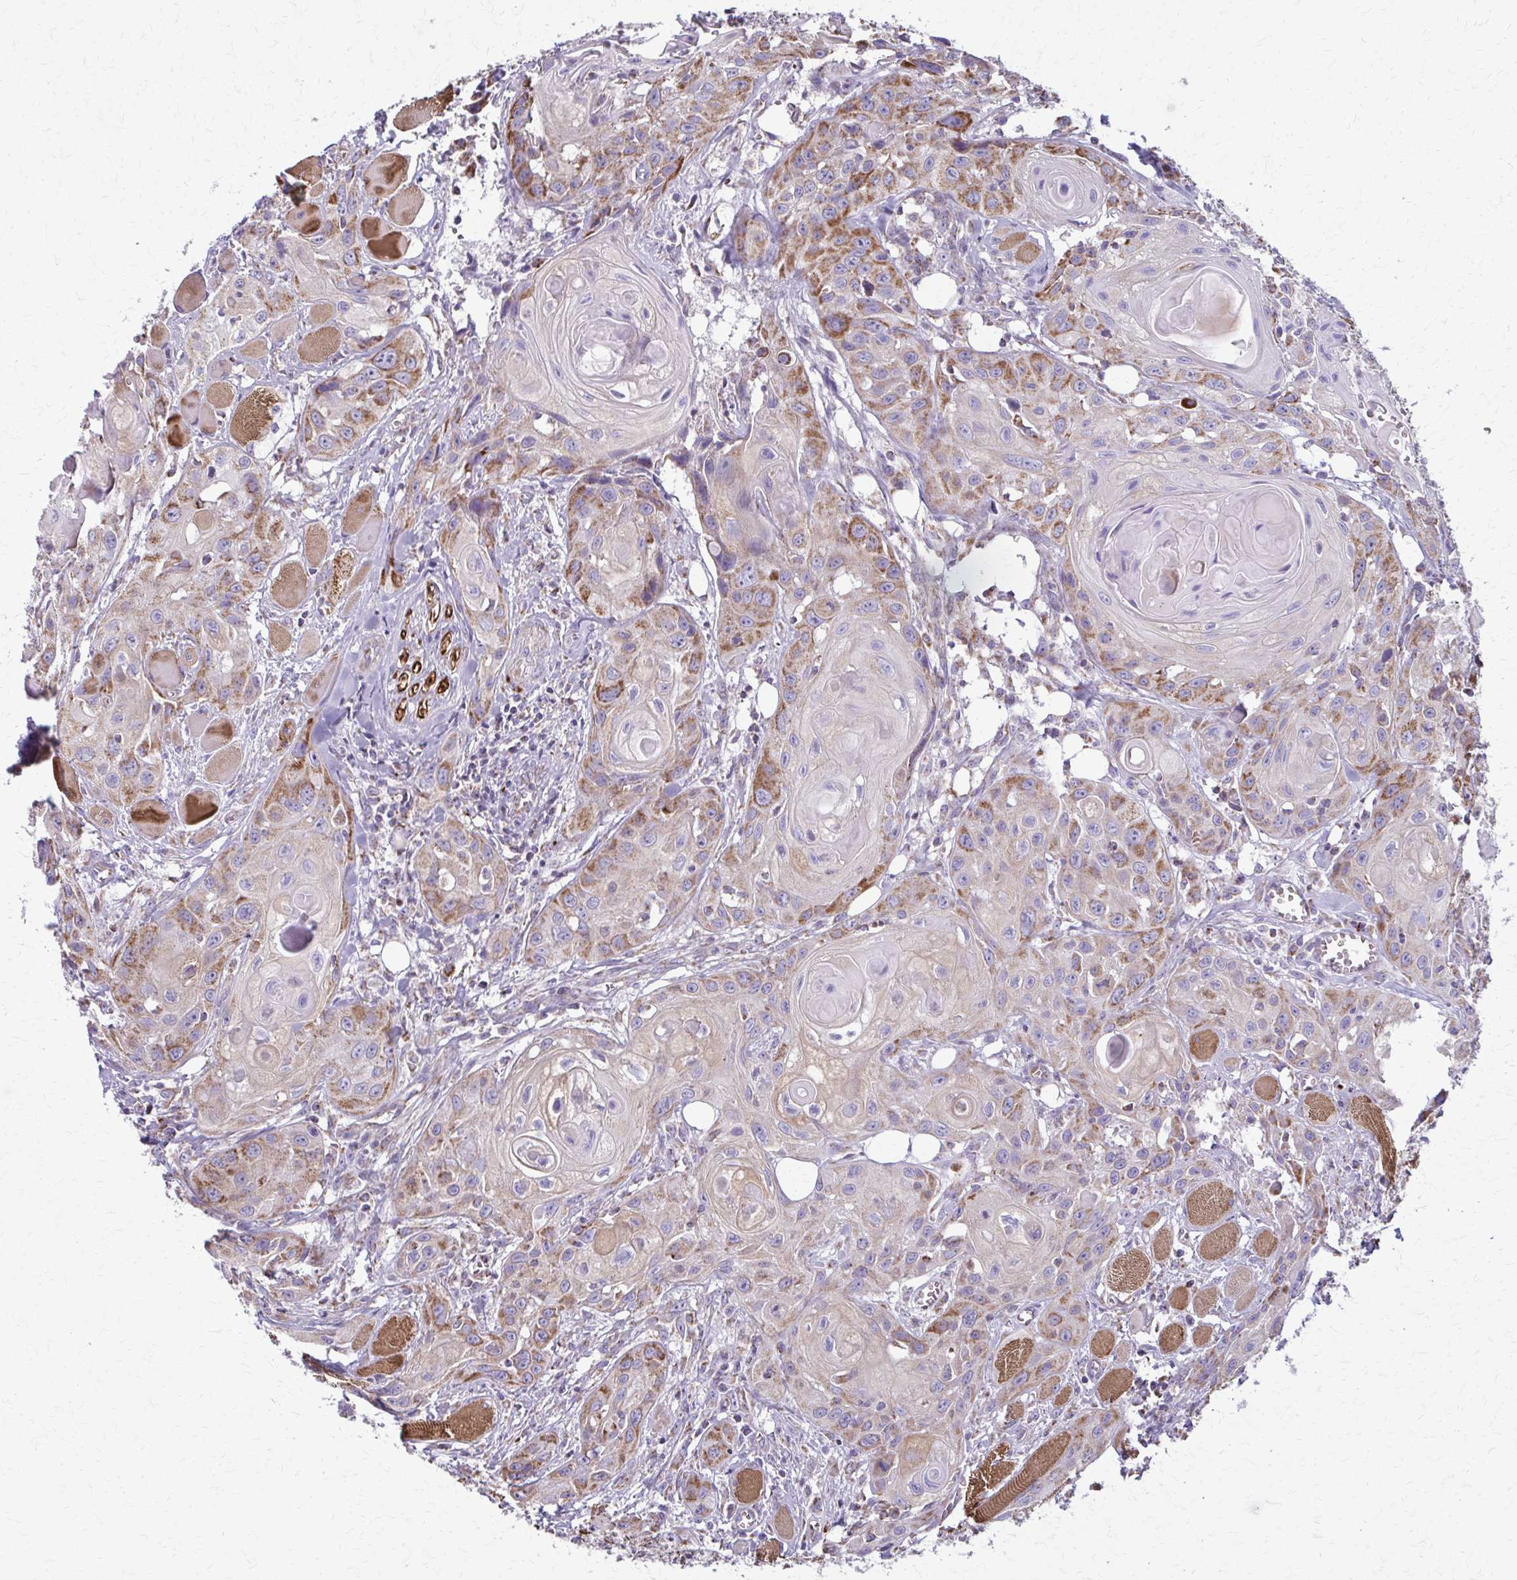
{"staining": {"intensity": "moderate", "quantity": ">75%", "location": "cytoplasmic/membranous"}, "tissue": "head and neck cancer", "cell_type": "Tumor cells", "image_type": "cancer", "snomed": [{"axis": "morphology", "description": "Squamous cell carcinoma, NOS"}, {"axis": "topography", "description": "Oral tissue"}, {"axis": "topography", "description": "Head-Neck"}], "caption": "IHC image of head and neck squamous cell carcinoma stained for a protein (brown), which demonstrates medium levels of moderate cytoplasmic/membranous positivity in approximately >75% of tumor cells.", "gene": "TVP23A", "patient": {"sex": "male", "age": 58}}